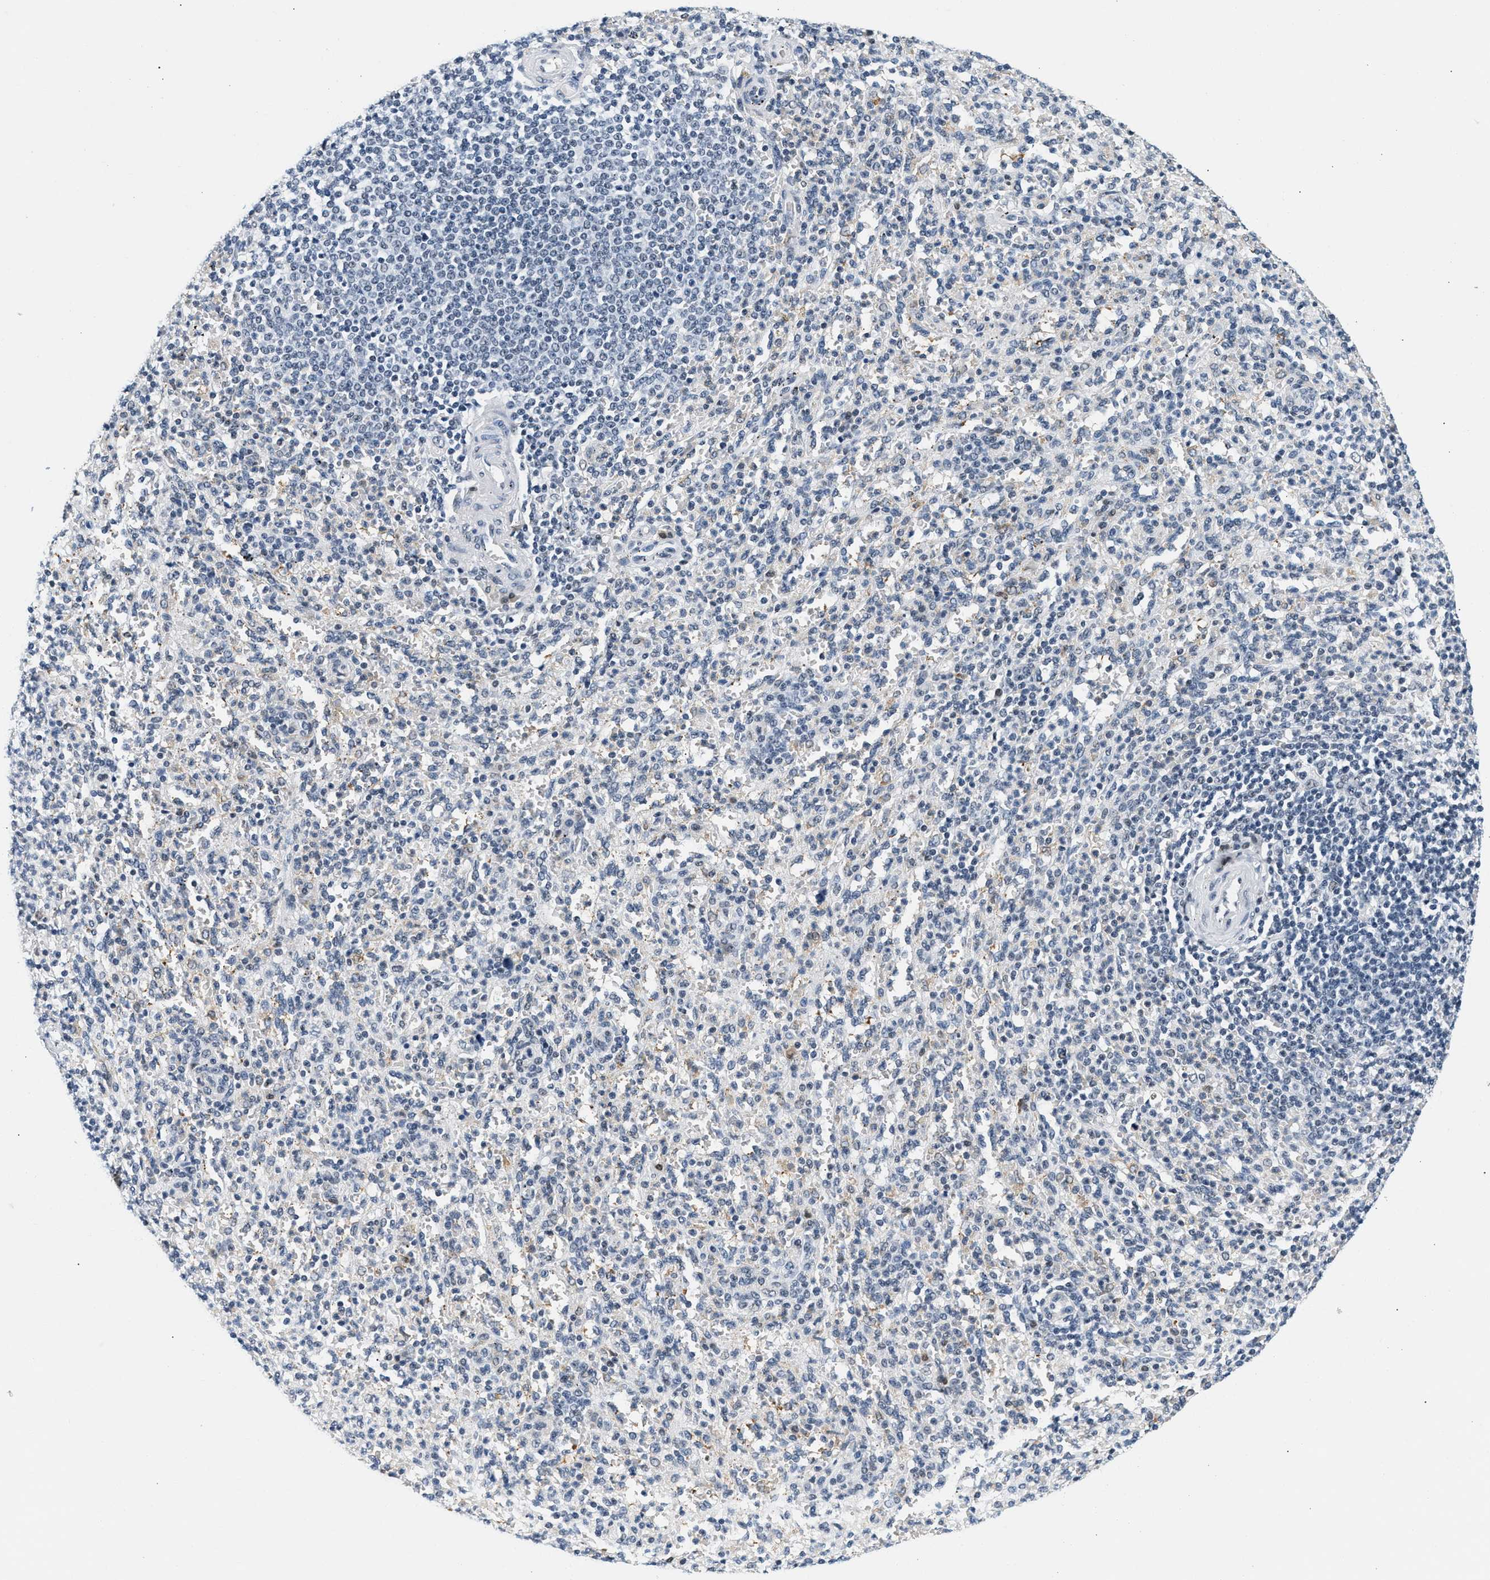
{"staining": {"intensity": "moderate", "quantity": "<25%", "location": "cytoplasmic/membranous,nuclear"}, "tissue": "spleen", "cell_type": "Cells in red pulp", "image_type": "normal", "snomed": [{"axis": "morphology", "description": "Normal tissue, NOS"}, {"axis": "topography", "description": "Spleen"}], "caption": "High-power microscopy captured an IHC photomicrograph of normal spleen, revealing moderate cytoplasmic/membranous,nuclear staining in about <25% of cells in red pulp.", "gene": "ATF2", "patient": {"sex": "male", "age": 36}}